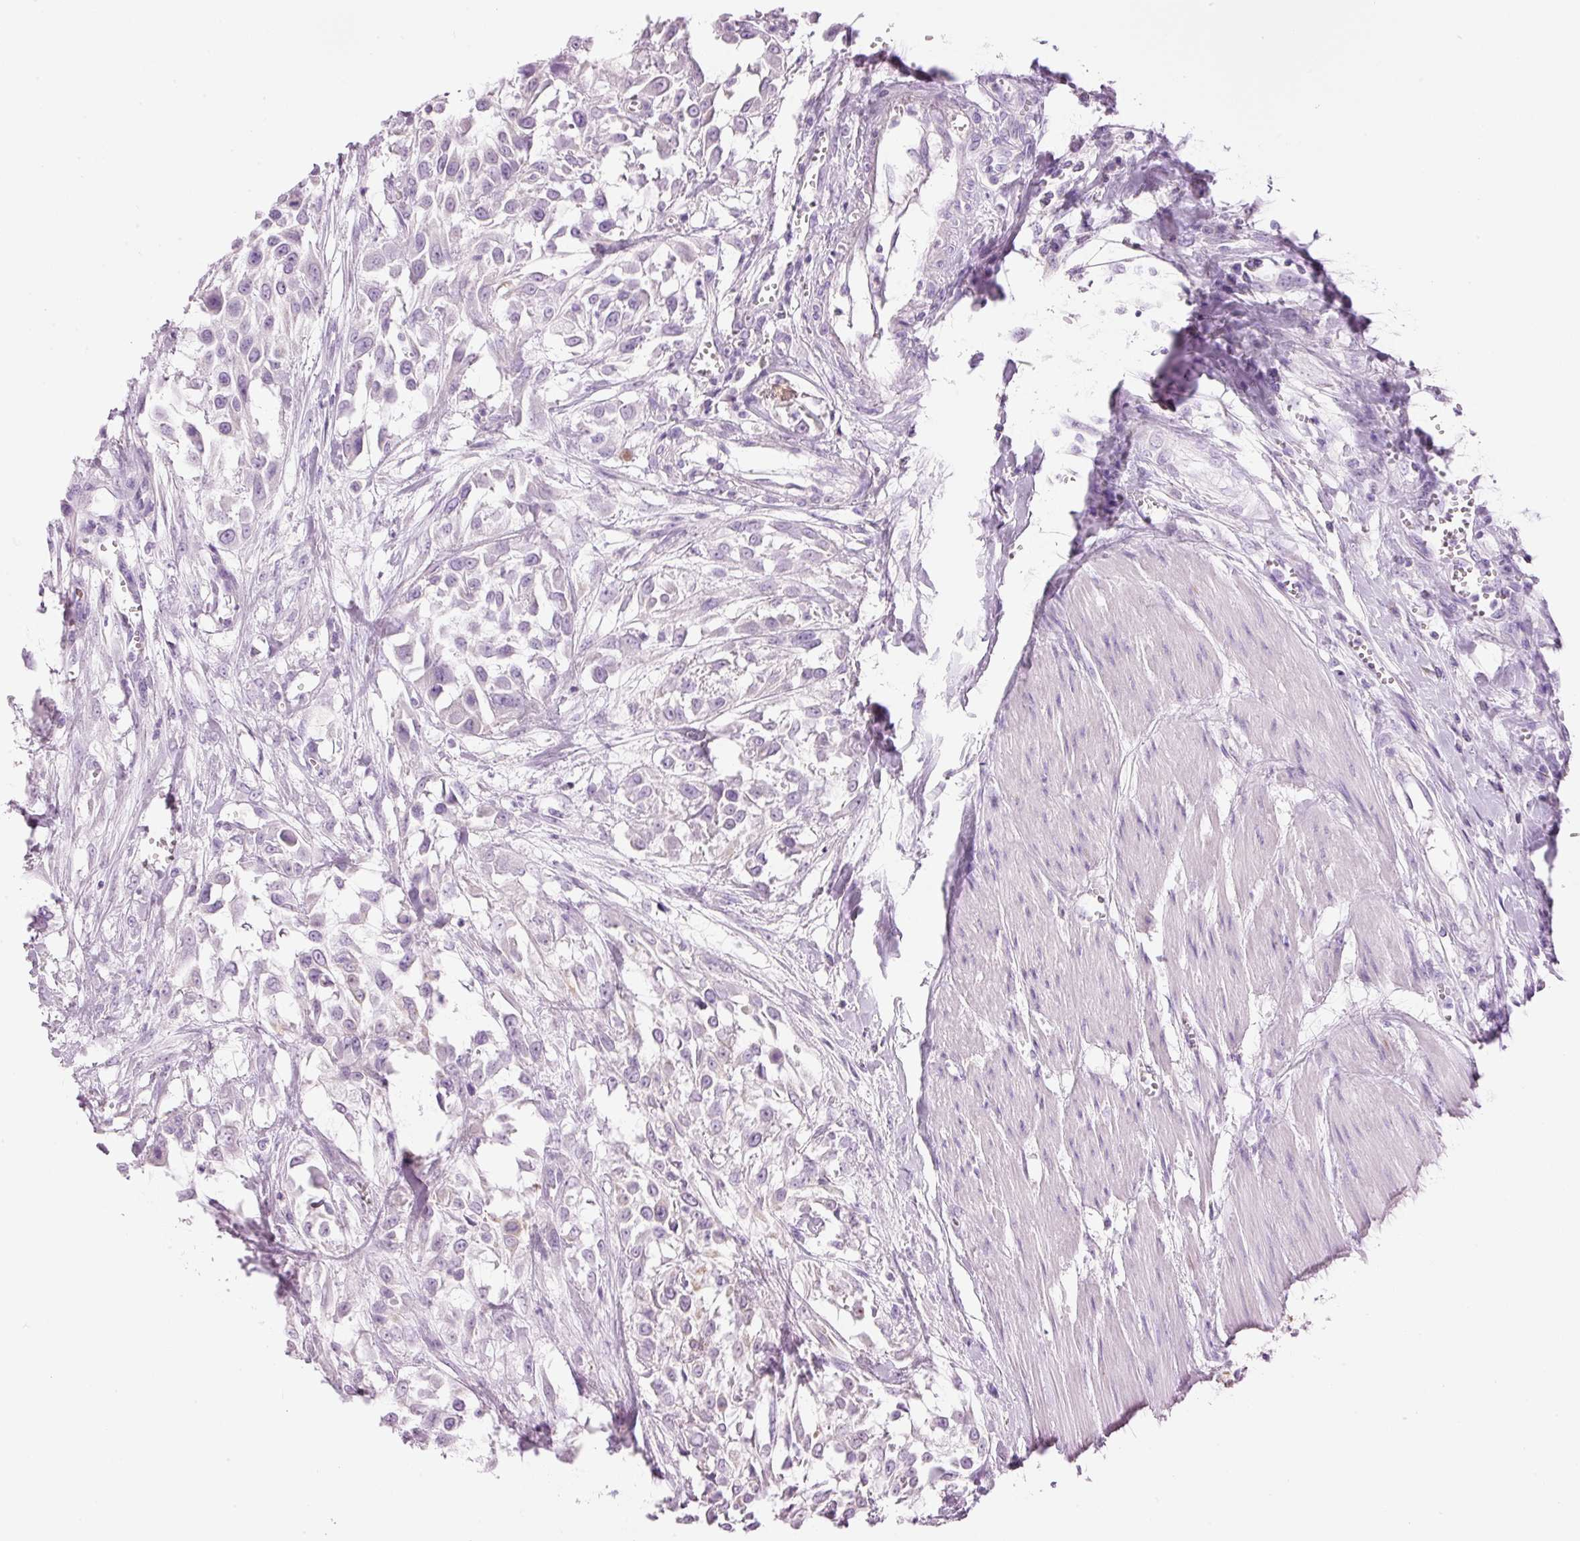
{"staining": {"intensity": "negative", "quantity": "none", "location": "none"}, "tissue": "urothelial cancer", "cell_type": "Tumor cells", "image_type": "cancer", "snomed": [{"axis": "morphology", "description": "Urothelial carcinoma, High grade"}, {"axis": "topography", "description": "Urinary bladder"}], "caption": "An IHC histopathology image of urothelial cancer is shown. There is no staining in tumor cells of urothelial cancer.", "gene": "CARD16", "patient": {"sex": "male", "age": 57}}